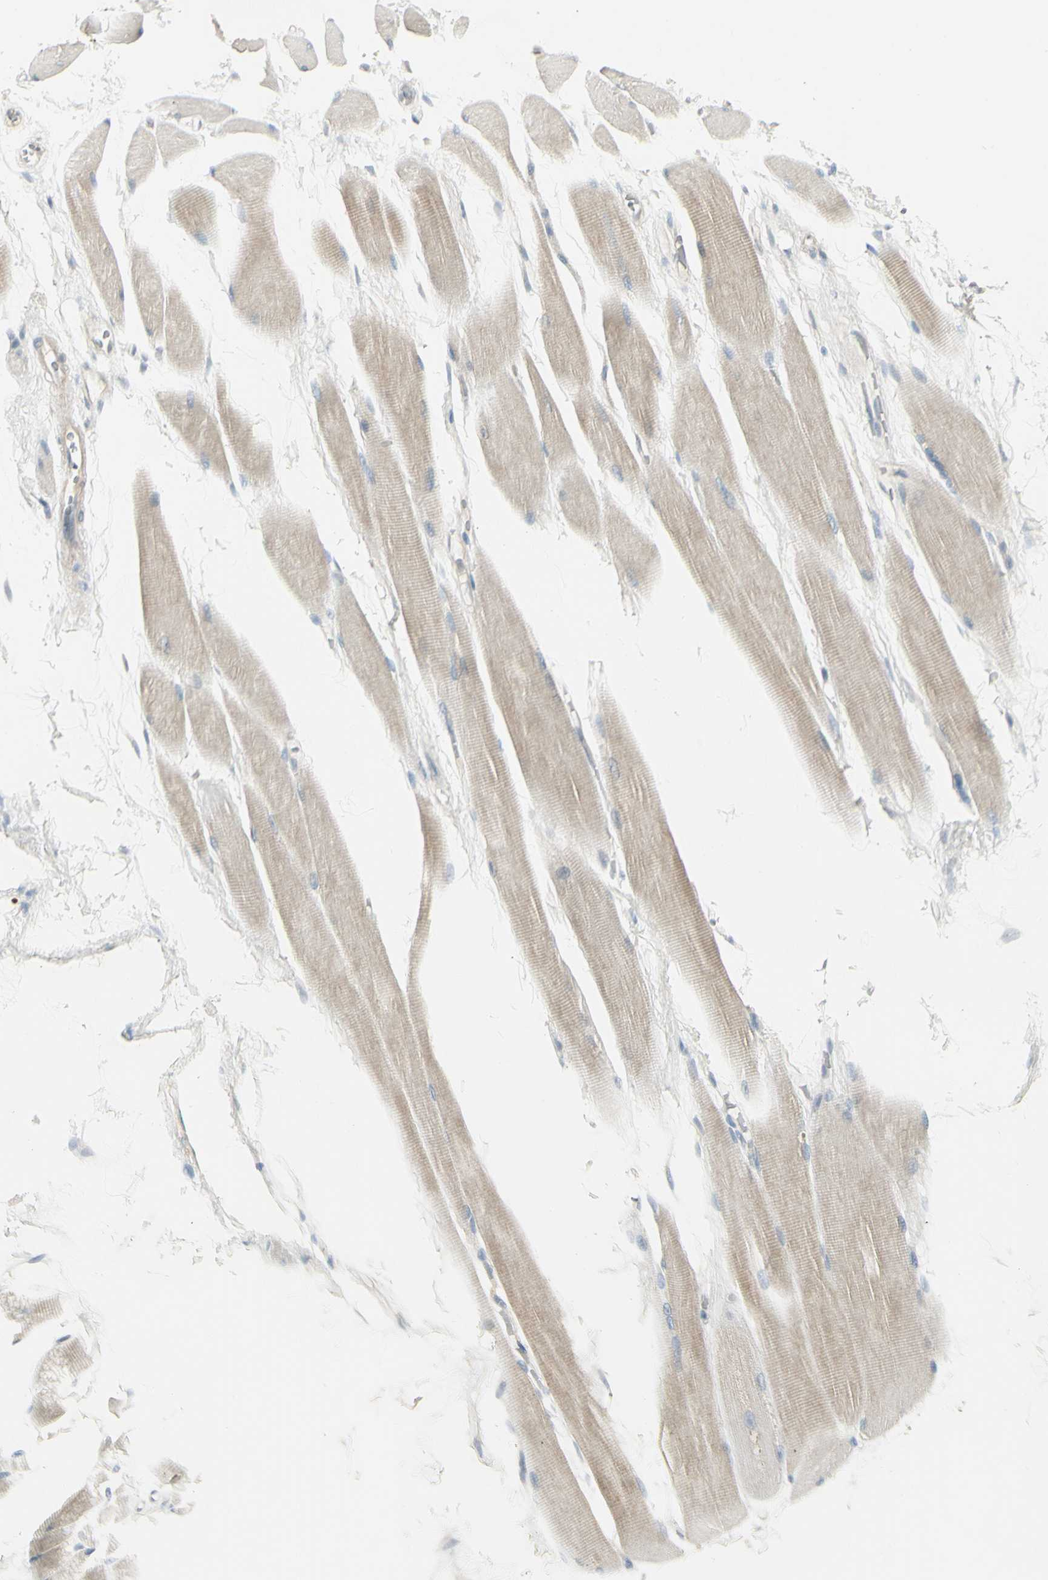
{"staining": {"intensity": "weak", "quantity": ">75%", "location": "cytoplasmic/membranous"}, "tissue": "skeletal muscle", "cell_type": "Myocytes", "image_type": "normal", "snomed": [{"axis": "morphology", "description": "Normal tissue, NOS"}, {"axis": "topography", "description": "Skeletal muscle"}, {"axis": "topography", "description": "Oral tissue"}, {"axis": "topography", "description": "Peripheral nerve tissue"}], "caption": "Immunohistochemical staining of normal human skeletal muscle demonstrates weak cytoplasmic/membranous protein expression in about >75% of myocytes.", "gene": "CCNB2", "patient": {"sex": "female", "age": 84}}